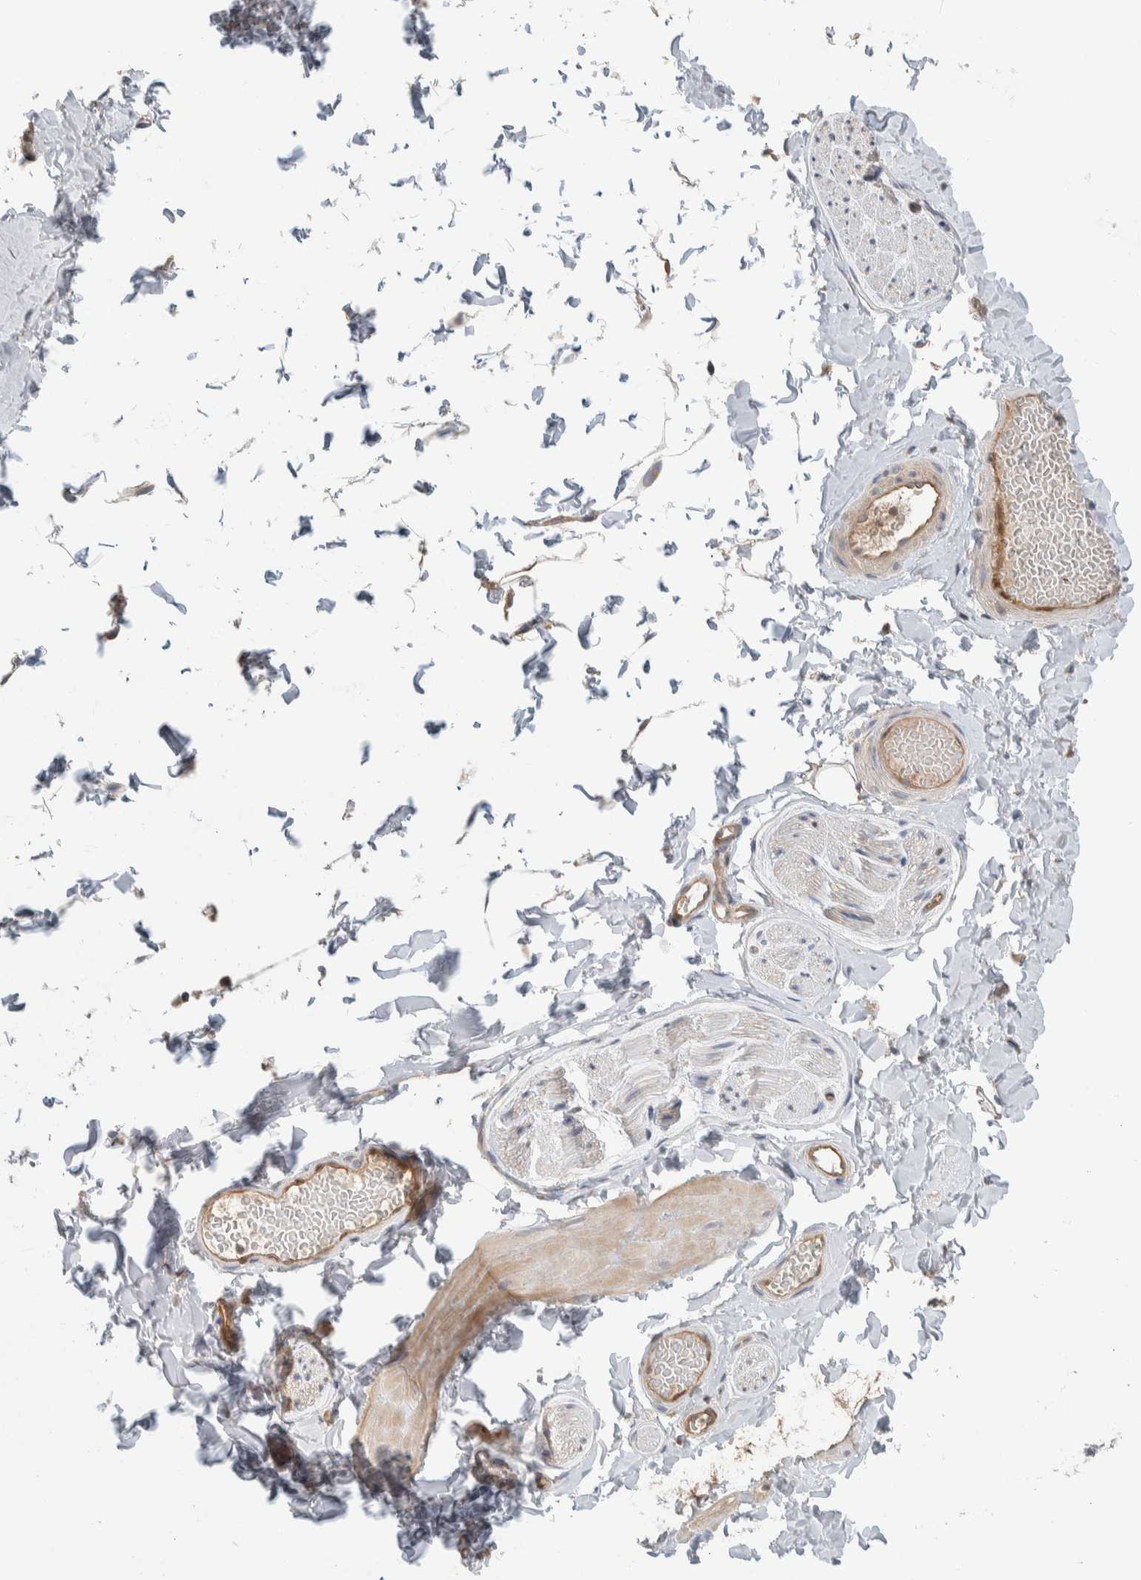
{"staining": {"intensity": "negative", "quantity": "none", "location": "none"}, "tissue": "adipose tissue", "cell_type": "Adipocytes", "image_type": "normal", "snomed": [{"axis": "morphology", "description": "Normal tissue, NOS"}, {"axis": "topography", "description": "Adipose tissue"}, {"axis": "topography", "description": "Vascular tissue"}, {"axis": "topography", "description": "Peripheral nerve tissue"}], "caption": "IHC of normal adipose tissue displays no positivity in adipocytes. (Stains: DAB immunohistochemistry (IHC) with hematoxylin counter stain, Microscopy: brightfield microscopy at high magnification).", "gene": "NFKB2", "patient": {"sex": "male", "age": 25}}